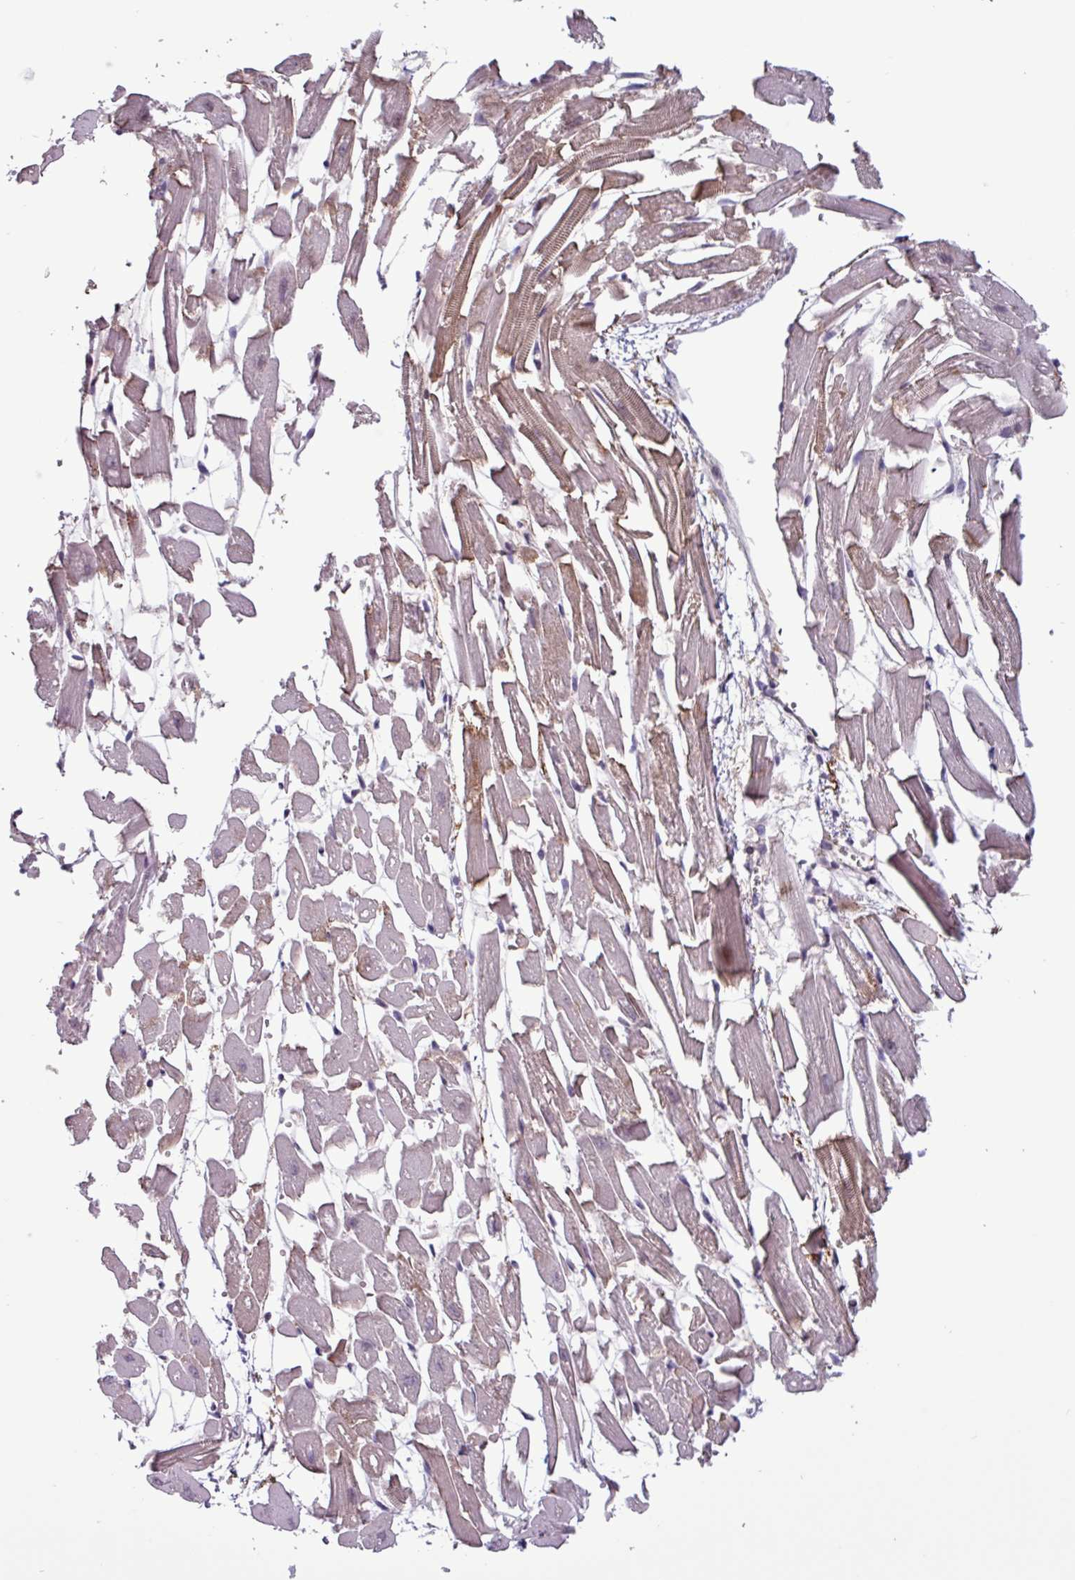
{"staining": {"intensity": "moderate", "quantity": "25%-75%", "location": "cytoplasmic/membranous"}, "tissue": "heart muscle", "cell_type": "Cardiomyocytes", "image_type": "normal", "snomed": [{"axis": "morphology", "description": "Normal tissue, NOS"}, {"axis": "topography", "description": "Heart"}], "caption": "Cardiomyocytes demonstrate medium levels of moderate cytoplasmic/membranous expression in about 25%-75% of cells in benign heart muscle.", "gene": "PCED1A", "patient": {"sex": "female", "age": 64}}